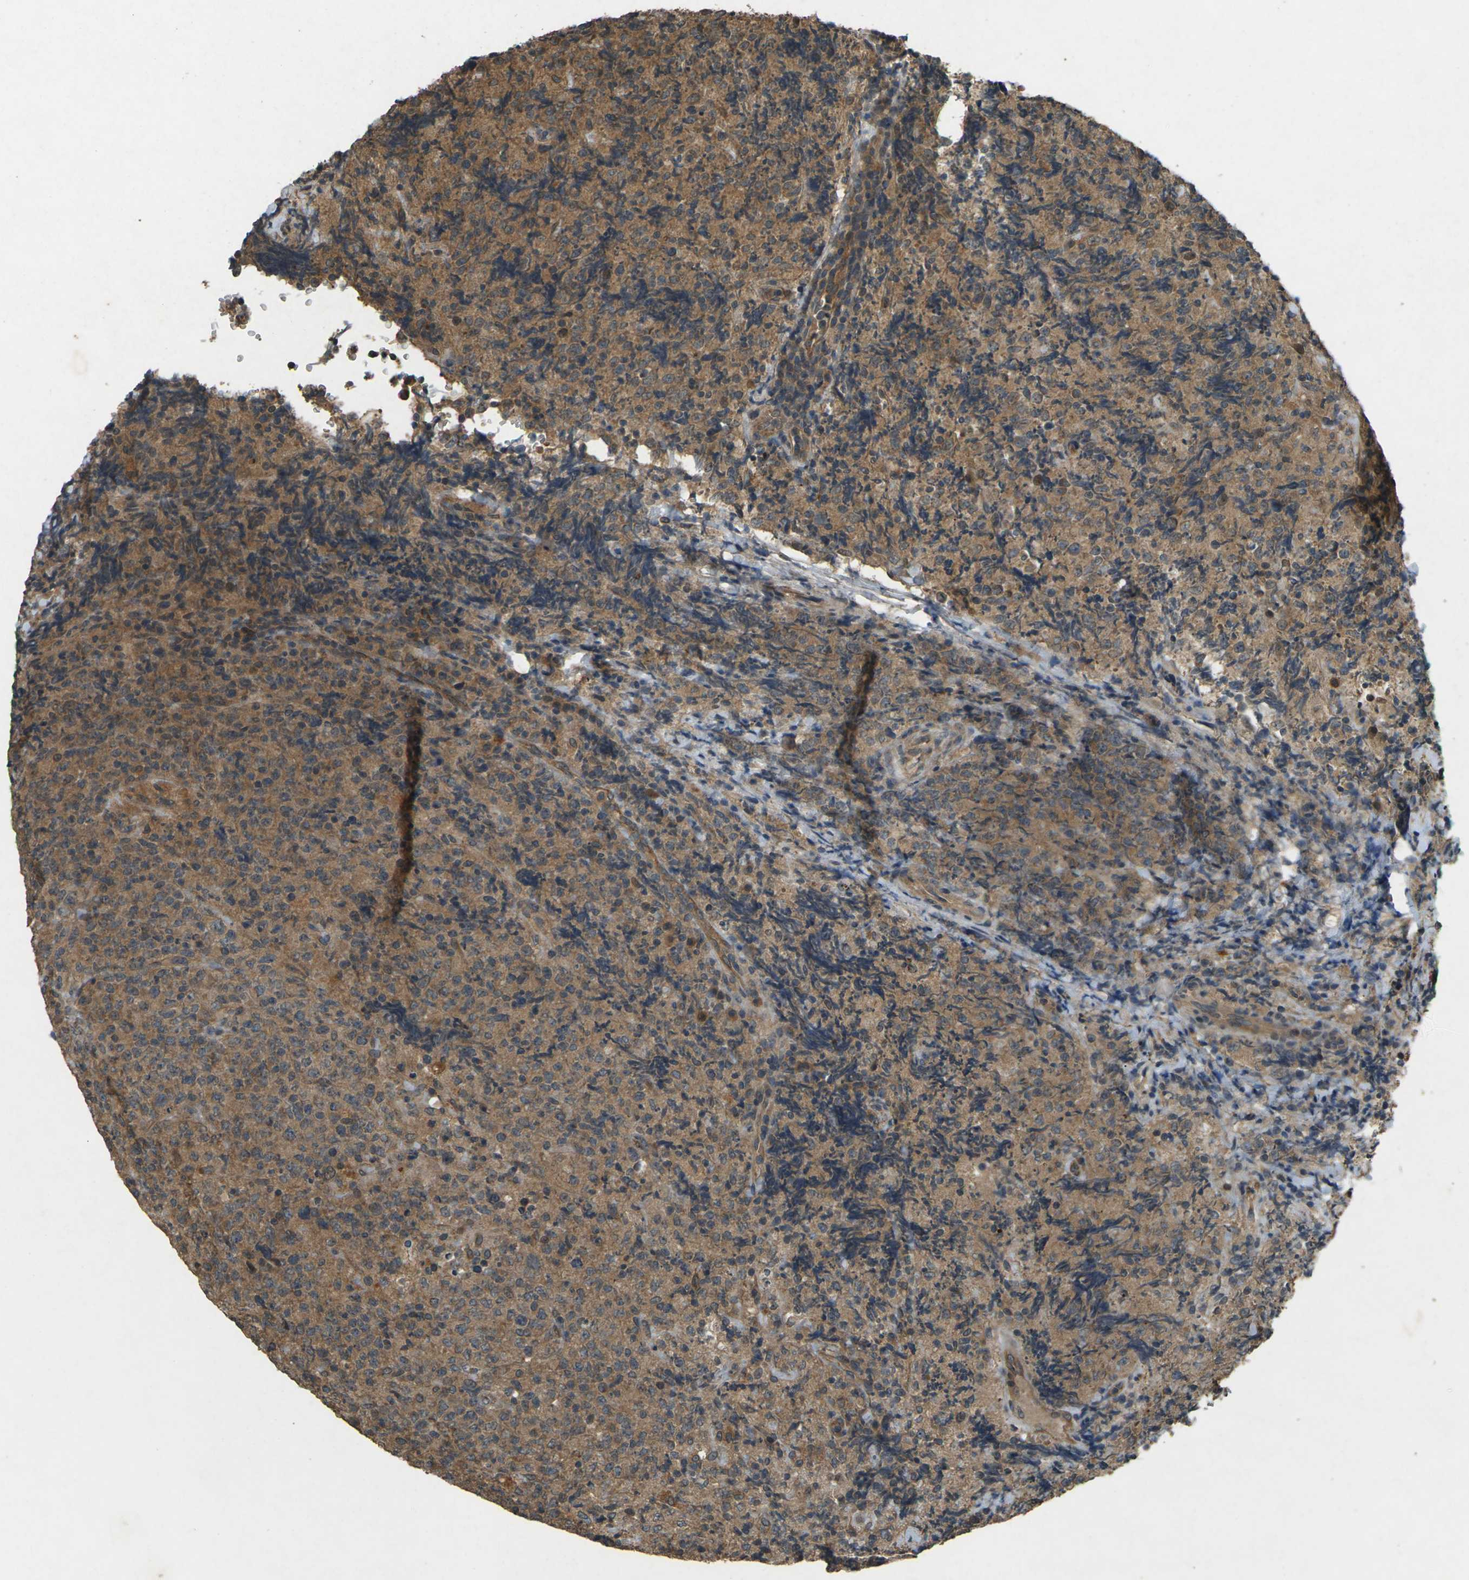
{"staining": {"intensity": "moderate", "quantity": ">75%", "location": "cytoplasmic/membranous"}, "tissue": "lymphoma", "cell_type": "Tumor cells", "image_type": "cancer", "snomed": [{"axis": "morphology", "description": "Malignant lymphoma, non-Hodgkin's type, High grade"}, {"axis": "topography", "description": "Tonsil"}], "caption": "Immunohistochemical staining of lymphoma exhibits medium levels of moderate cytoplasmic/membranous positivity in approximately >75% of tumor cells.", "gene": "TAP1", "patient": {"sex": "female", "age": 36}}